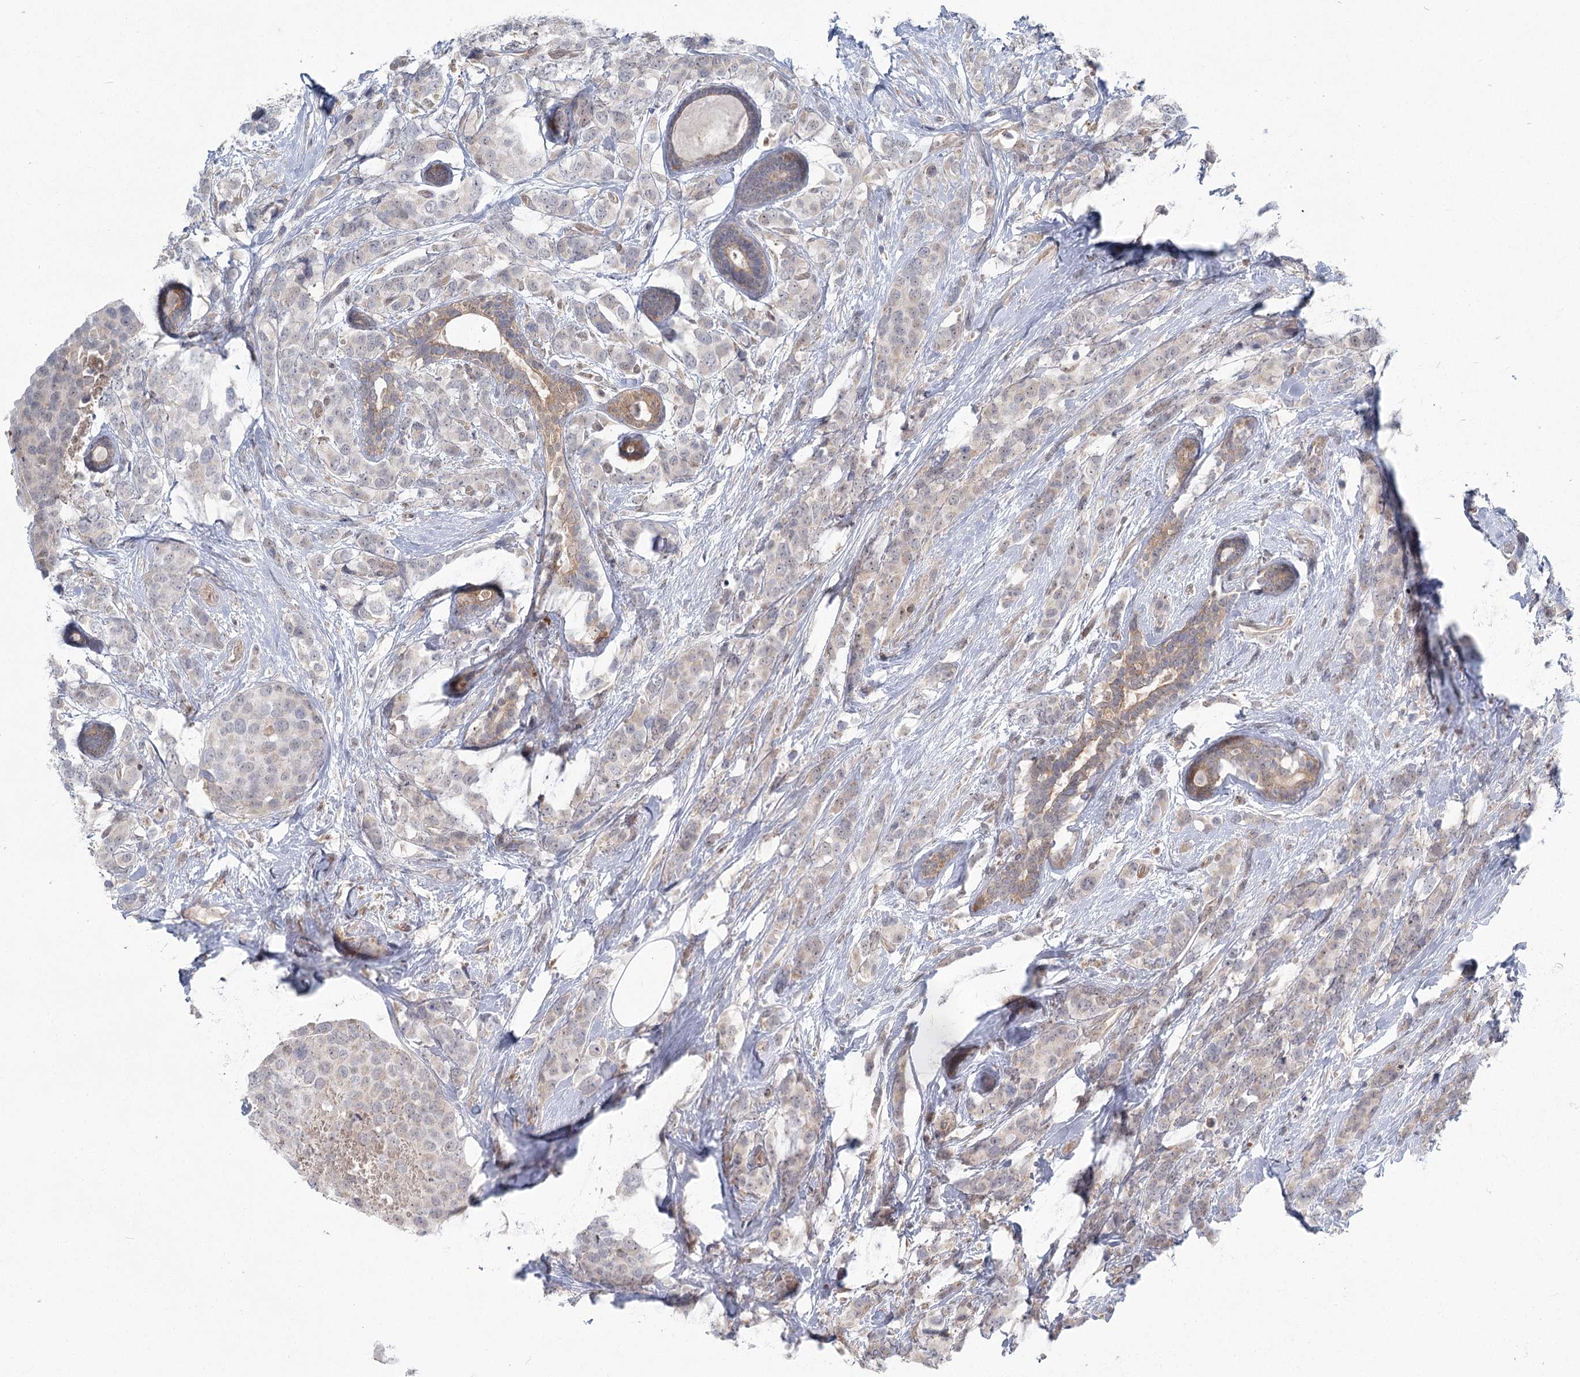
{"staining": {"intensity": "negative", "quantity": "none", "location": "none"}, "tissue": "breast cancer", "cell_type": "Tumor cells", "image_type": "cancer", "snomed": [{"axis": "morphology", "description": "Lobular carcinoma"}, {"axis": "topography", "description": "Breast"}], "caption": "A histopathology image of breast cancer (lobular carcinoma) stained for a protein displays no brown staining in tumor cells.", "gene": "THNSL1", "patient": {"sex": "female", "age": 59}}